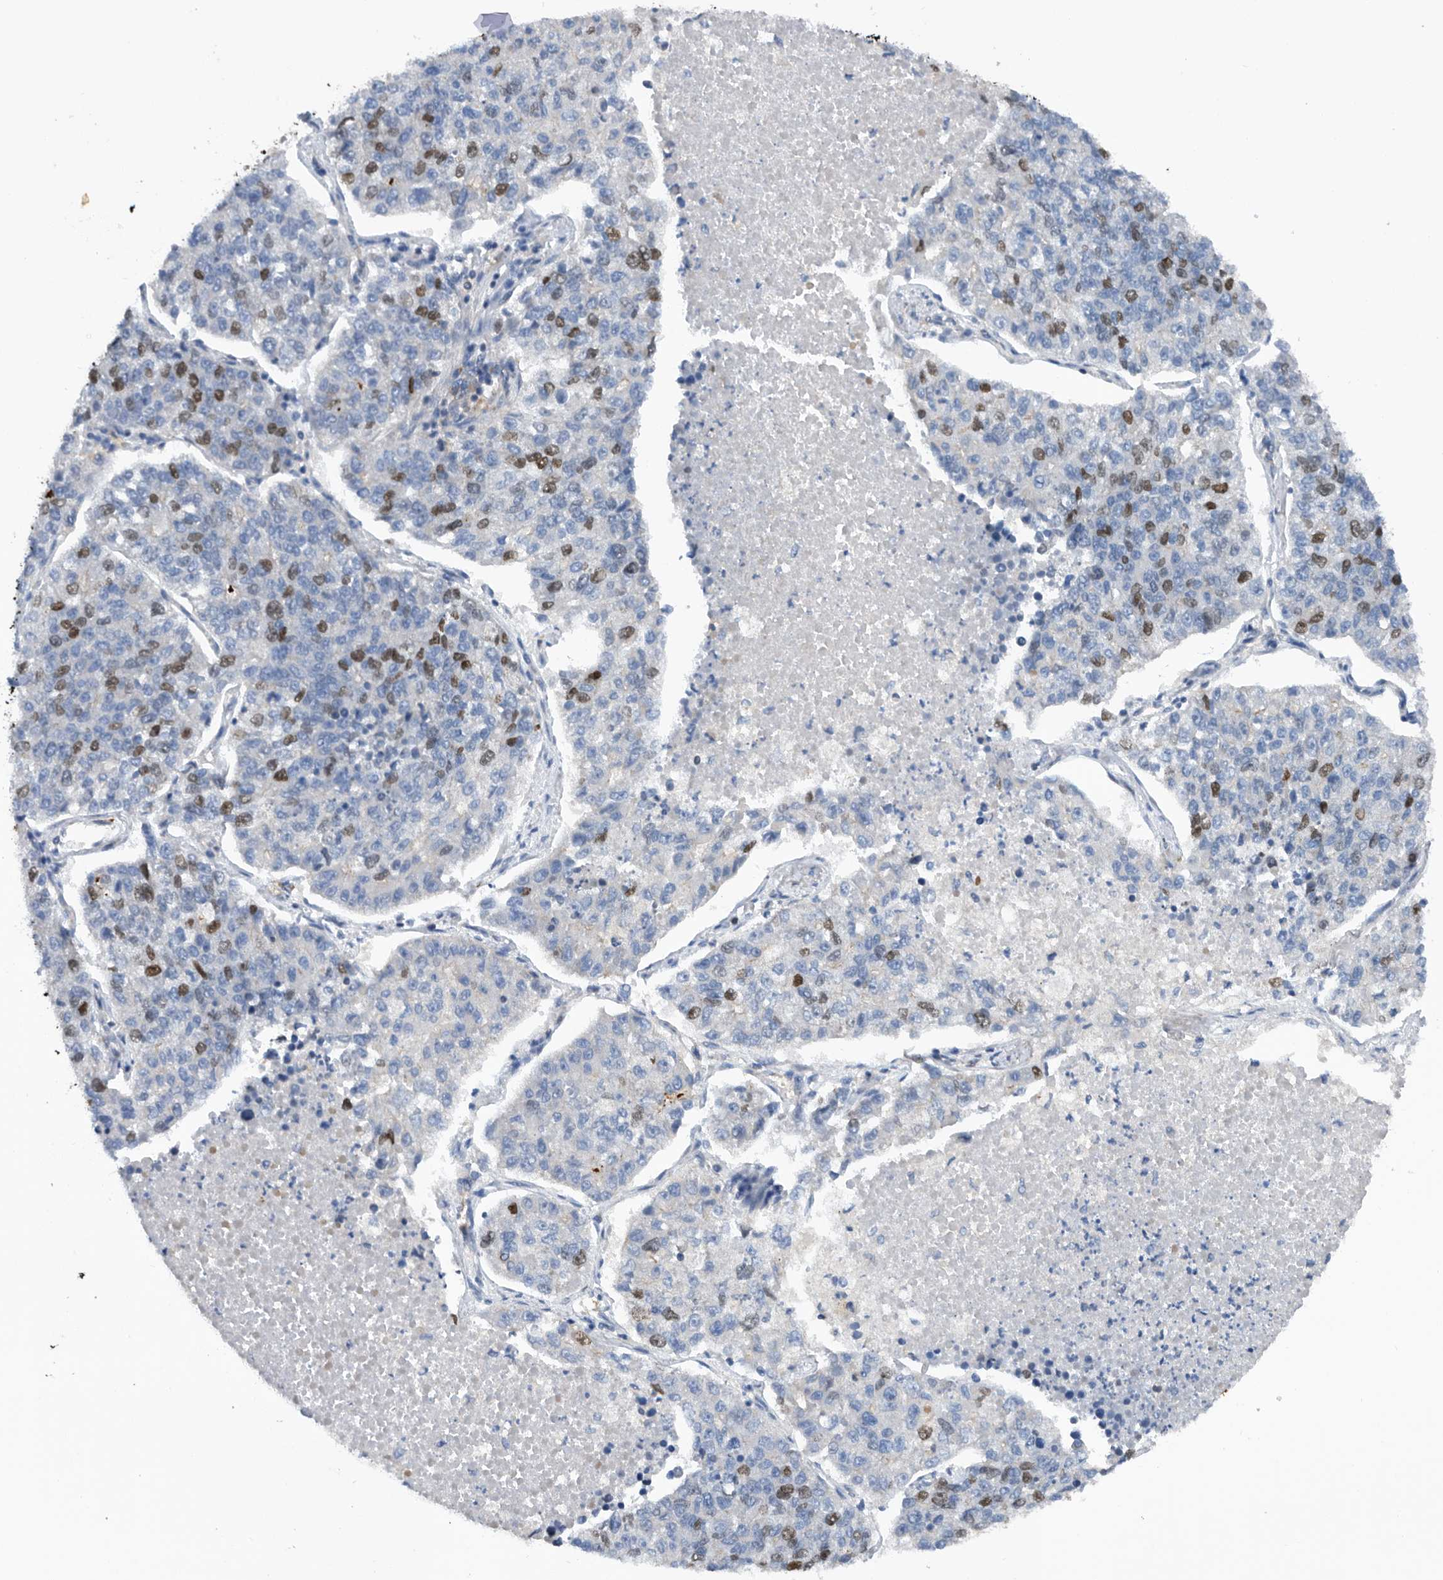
{"staining": {"intensity": "moderate", "quantity": "<25%", "location": "nuclear"}, "tissue": "lung cancer", "cell_type": "Tumor cells", "image_type": "cancer", "snomed": [{"axis": "morphology", "description": "Adenocarcinoma, NOS"}, {"axis": "topography", "description": "Lung"}], "caption": "Tumor cells display moderate nuclear positivity in approximately <25% of cells in lung adenocarcinoma.", "gene": "ATAD2", "patient": {"sex": "male", "age": 49}}